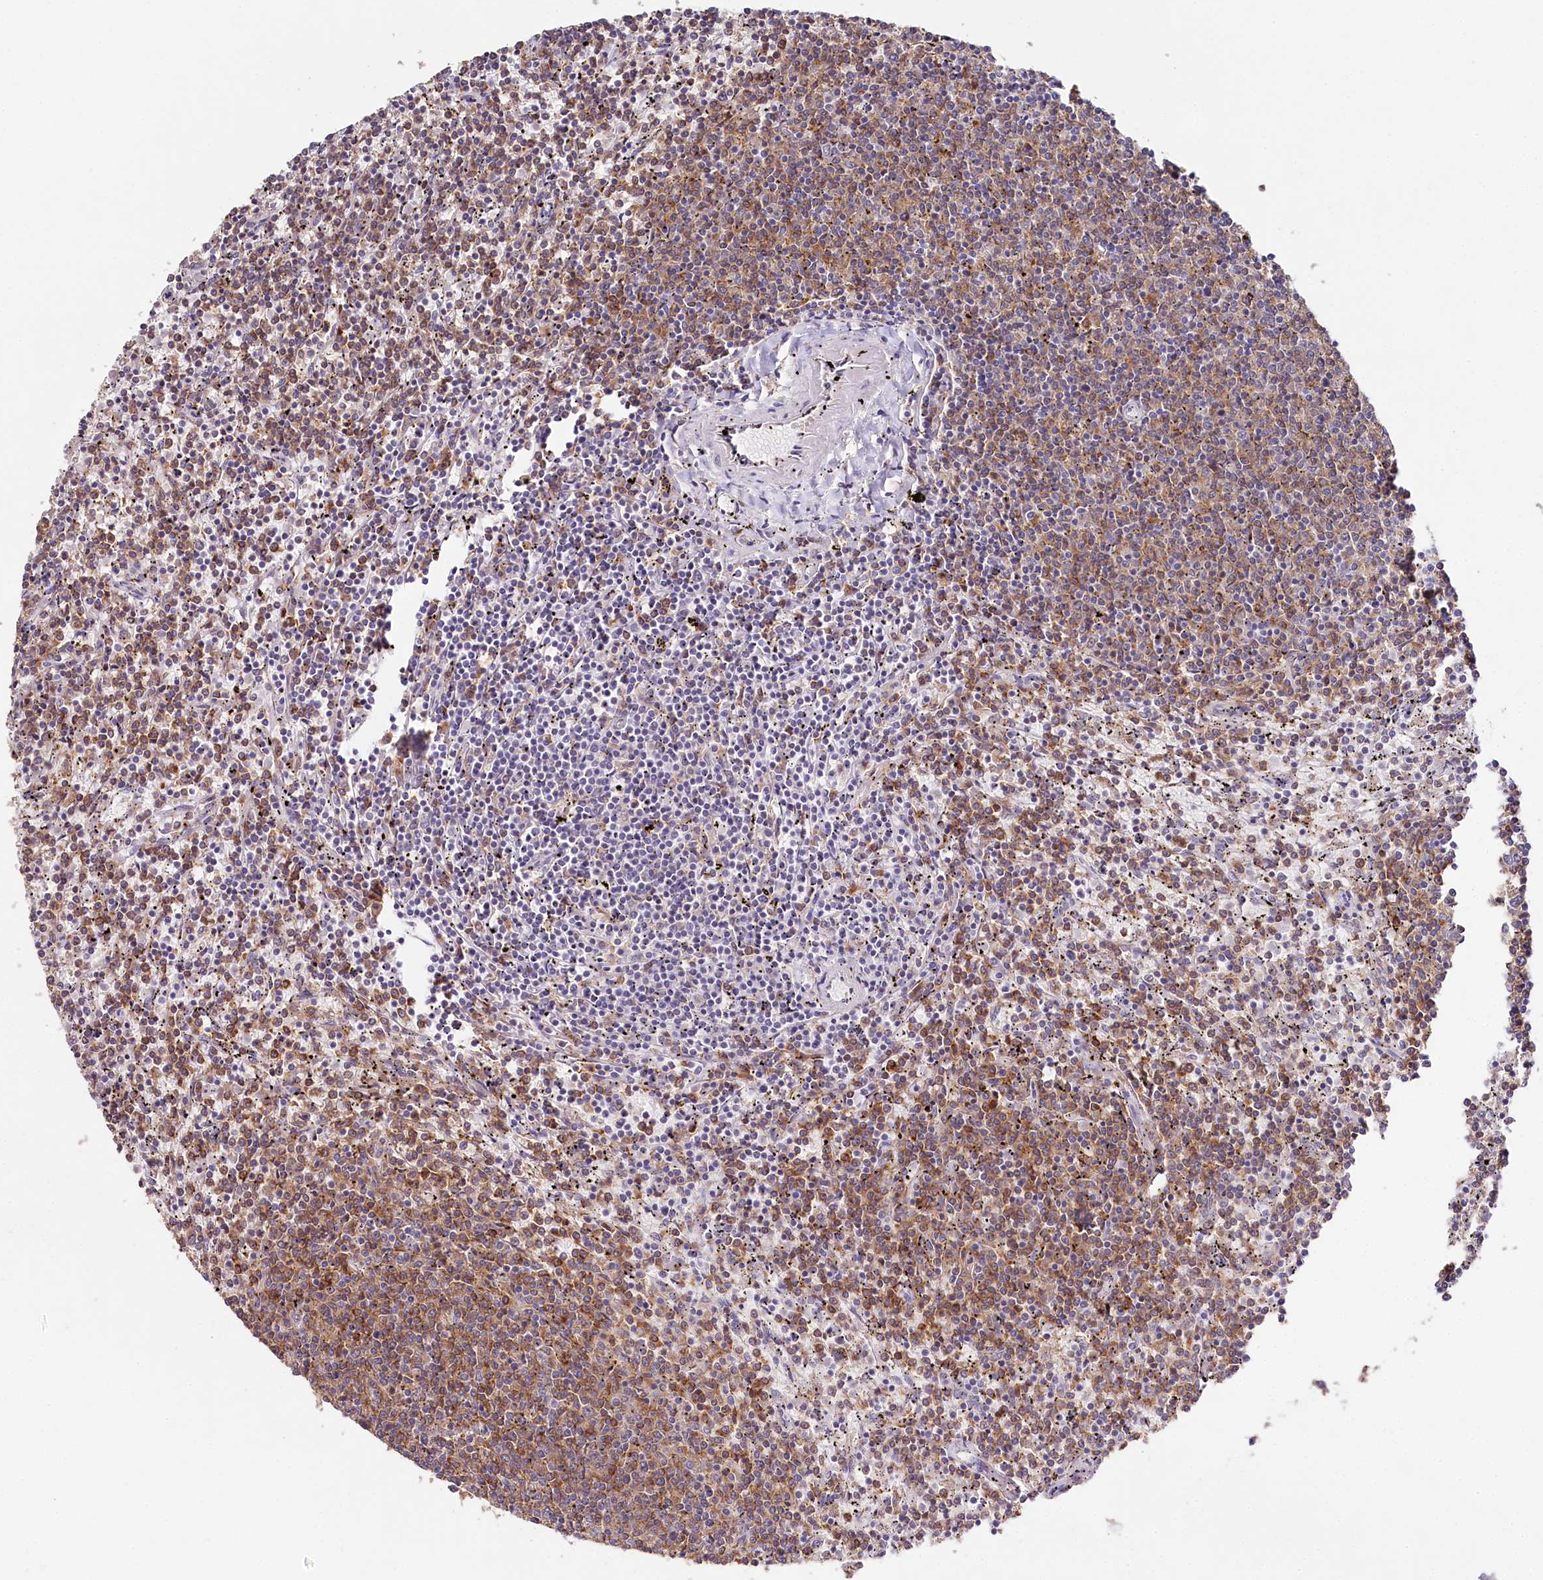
{"staining": {"intensity": "moderate", "quantity": "25%-75%", "location": "cytoplasmic/membranous"}, "tissue": "lymphoma", "cell_type": "Tumor cells", "image_type": "cancer", "snomed": [{"axis": "morphology", "description": "Malignant lymphoma, non-Hodgkin's type, Low grade"}, {"axis": "topography", "description": "Spleen"}], "caption": "Human low-grade malignant lymphoma, non-Hodgkin's type stained with a protein marker displays moderate staining in tumor cells.", "gene": "DAPK1", "patient": {"sex": "female", "age": 50}}